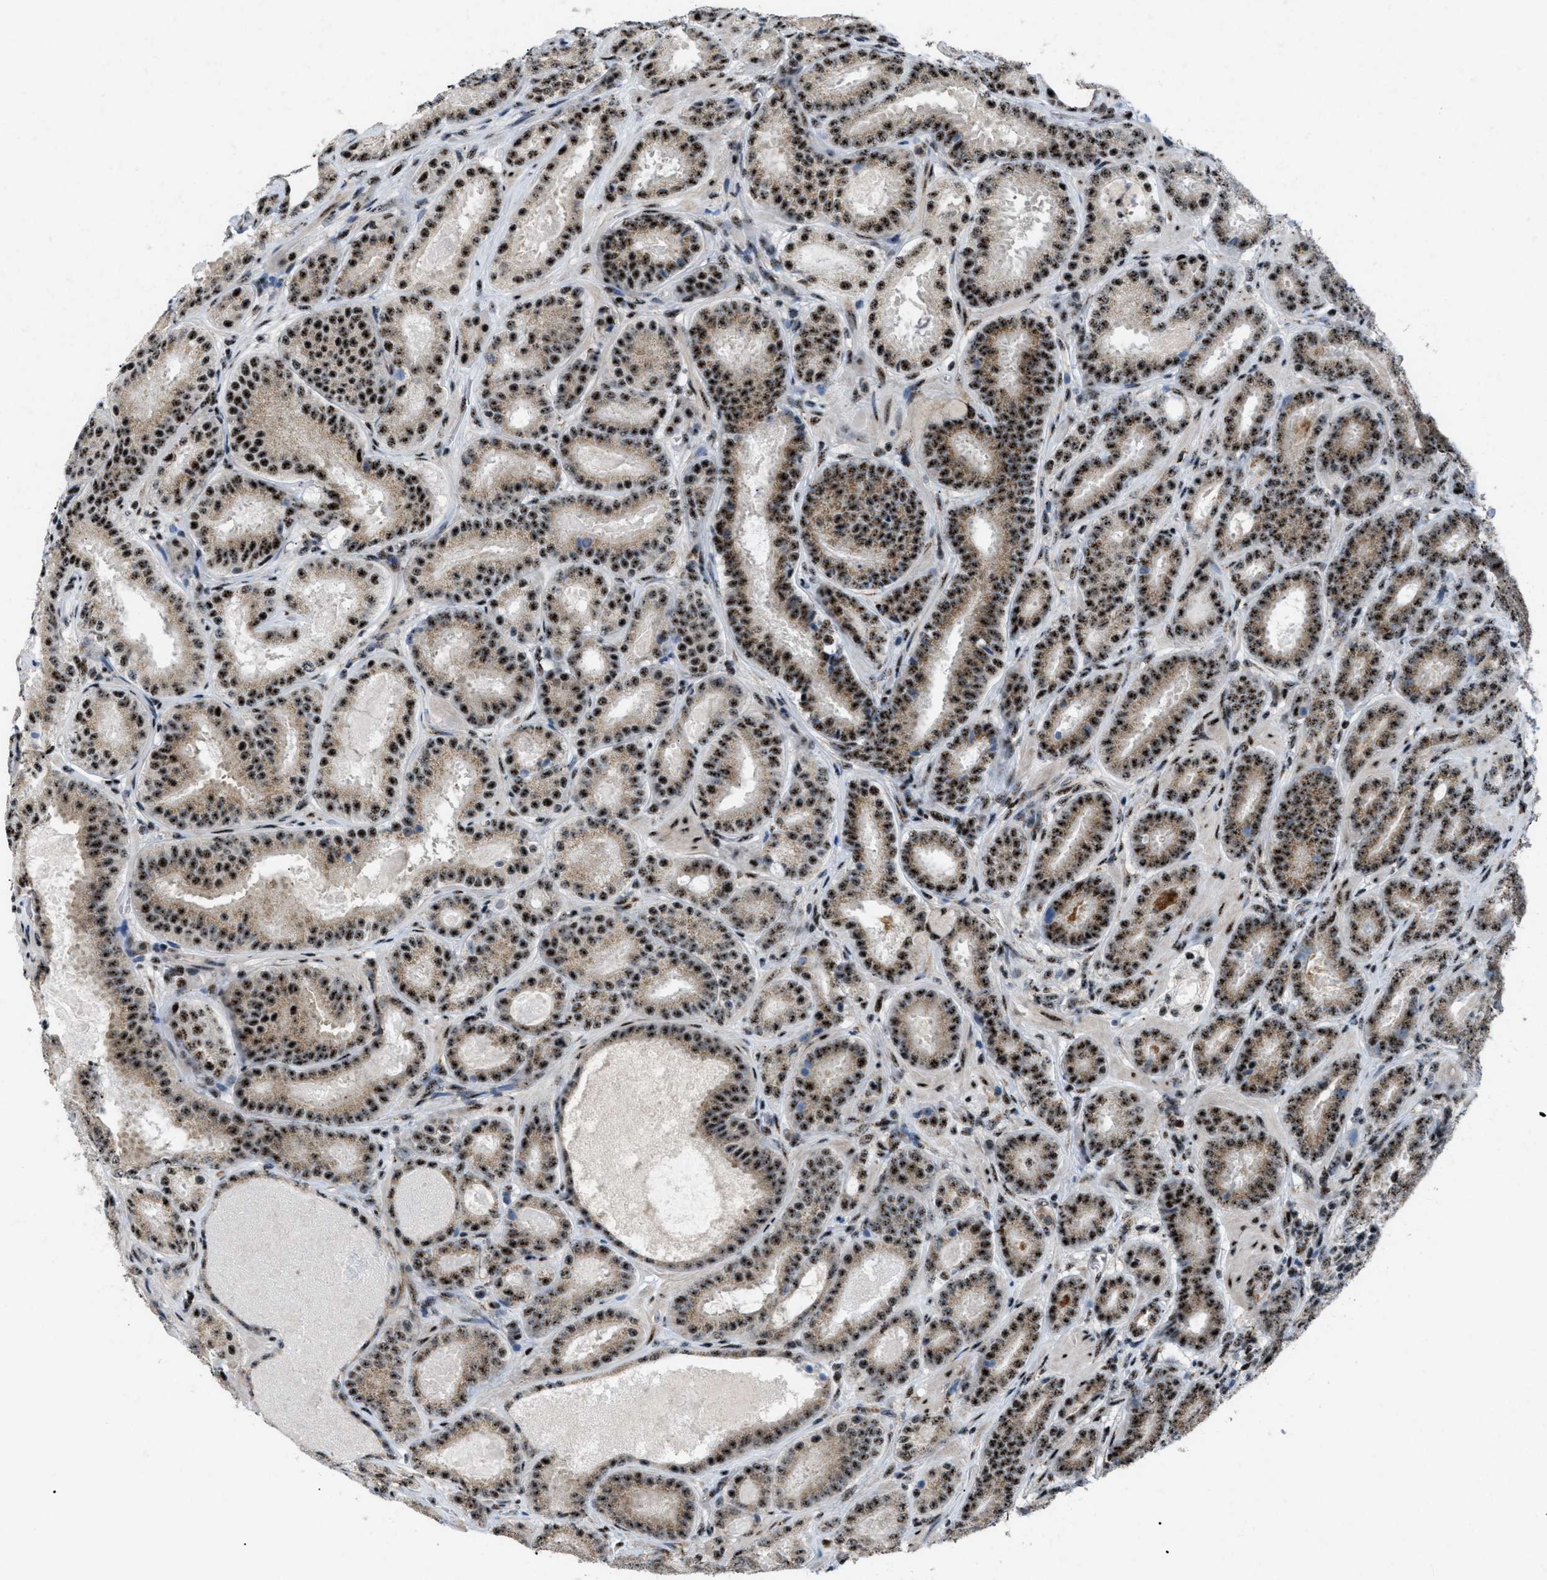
{"staining": {"intensity": "strong", "quantity": ">75%", "location": "cytoplasmic/membranous,nuclear"}, "tissue": "prostate cancer", "cell_type": "Tumor cells", "image_type": "cancer", "snomed": [{"axis": "morphology", "description": "Adenocarcinoma, Low grade"}, {"axis": "topography", "description": "Prostate"}], "caption": "Approximately >75% of tumor cells in prostate cancer demonstrate strong cytoplasmic/membranous and nuclear protein expression as visualized by brown immunohistochemical staining.", "gene": "CDR2", "patient": {"sex": "male", "age": 69}}